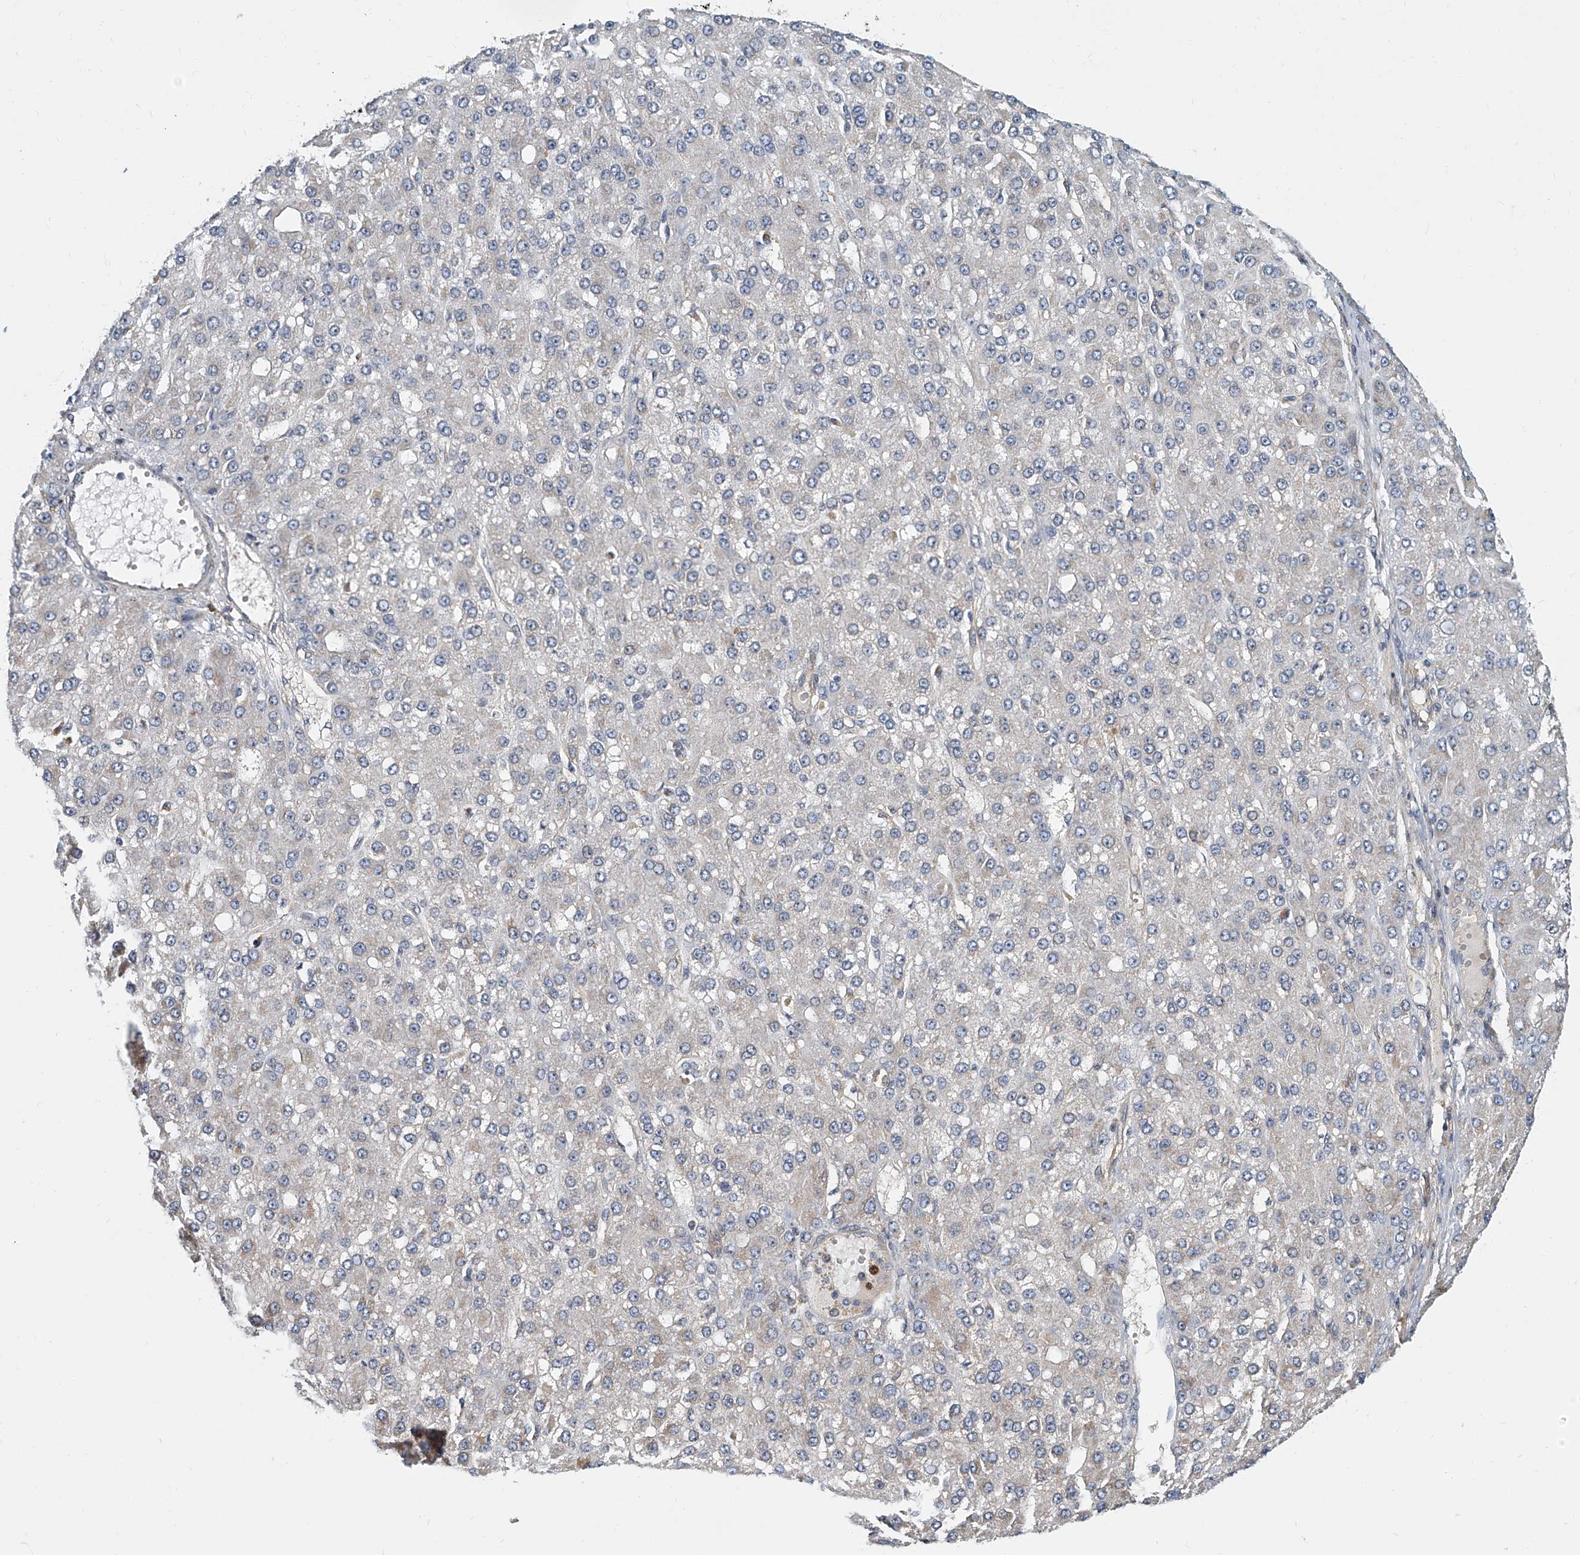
{"staining": {"intensity": "negative", "quantity": "none", "location": "none"}, "tissue": "liver cancer", "cell_type": "Tumor cells", "image_type": "cancer", "snomed": [{"axis": "morphology", "description": "Carcinoma, Hepatocellular, NOS"}, {"axis": "topography", "description": "Liver"}], "caption": "High magnification brightfield microscopy of liver cancer stained with DAB (3,3'-diaminobenzidine) (brown) and counterstained with hematoxylin (blue): tumor cells show no significant staining.", "gene": "CD200", "patient": {"sex": "male", "age": 67}}